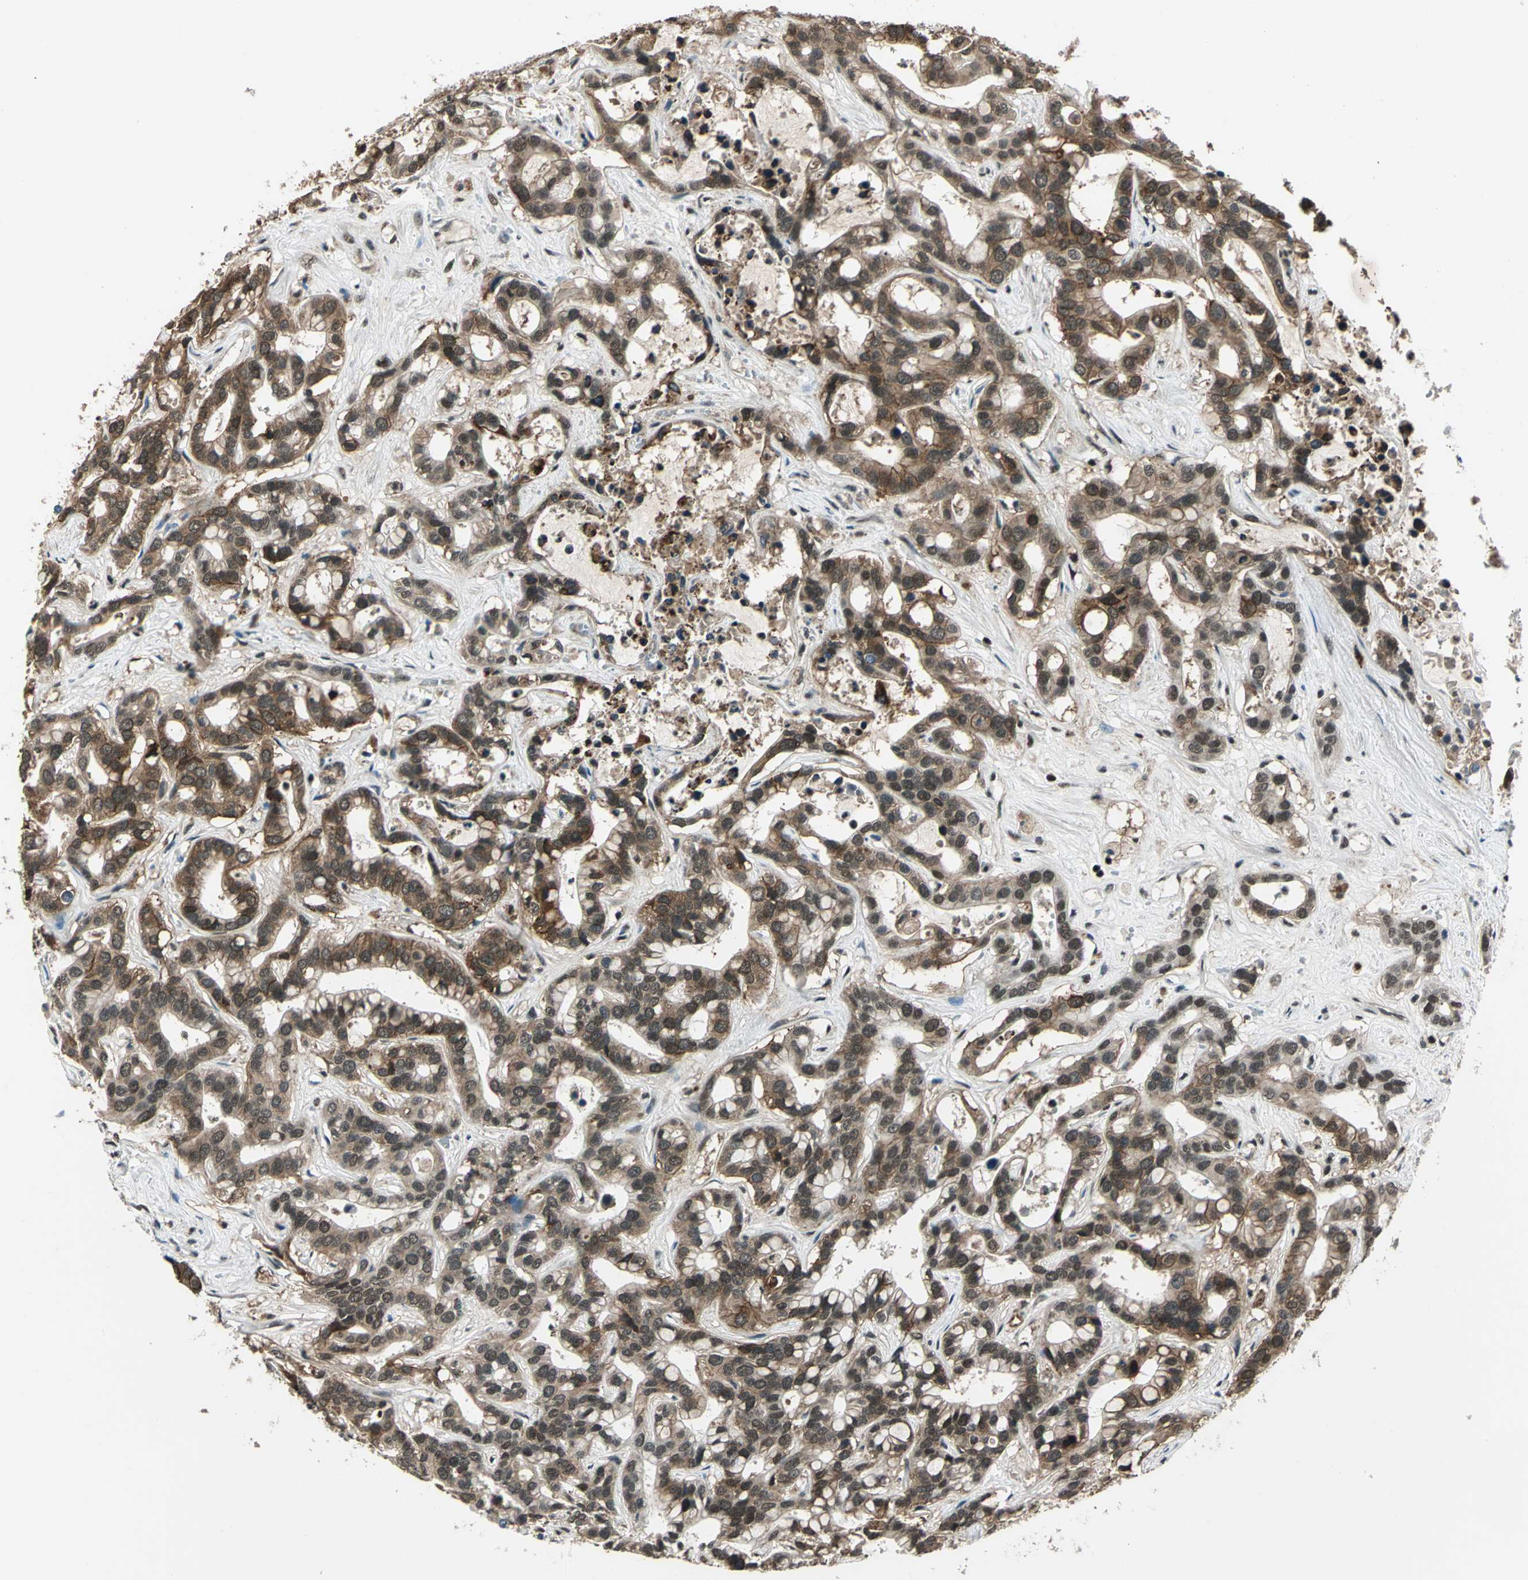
{"staining": {"intensity": "moderate", "quantity": ">75%", "location": "cytoplasmic/membranous,nuclear"}, "tissue": "liver cancer", "cell_type": "Tumor cells", "image_type": "cancer", "snomed": [{"axis": "morphology", "description": "Cholangiocarcinoma"}, {"axis": "topography", "description": "Liver"}], "caption": "IHC (DAB (3,3'-diaminobenzidine)) staining of cholangiocarcinoma (liver) demonstrates moderate cytoplasmic/membranous and nuclear protein staining in approximately >75% of tumor cells. (DAB (3,3'-diaminobenzidine) IHC with brightfield microscopy, high magnification).", "gene": "NR2C2", "patient": {"sex": "female", "age": 65}}